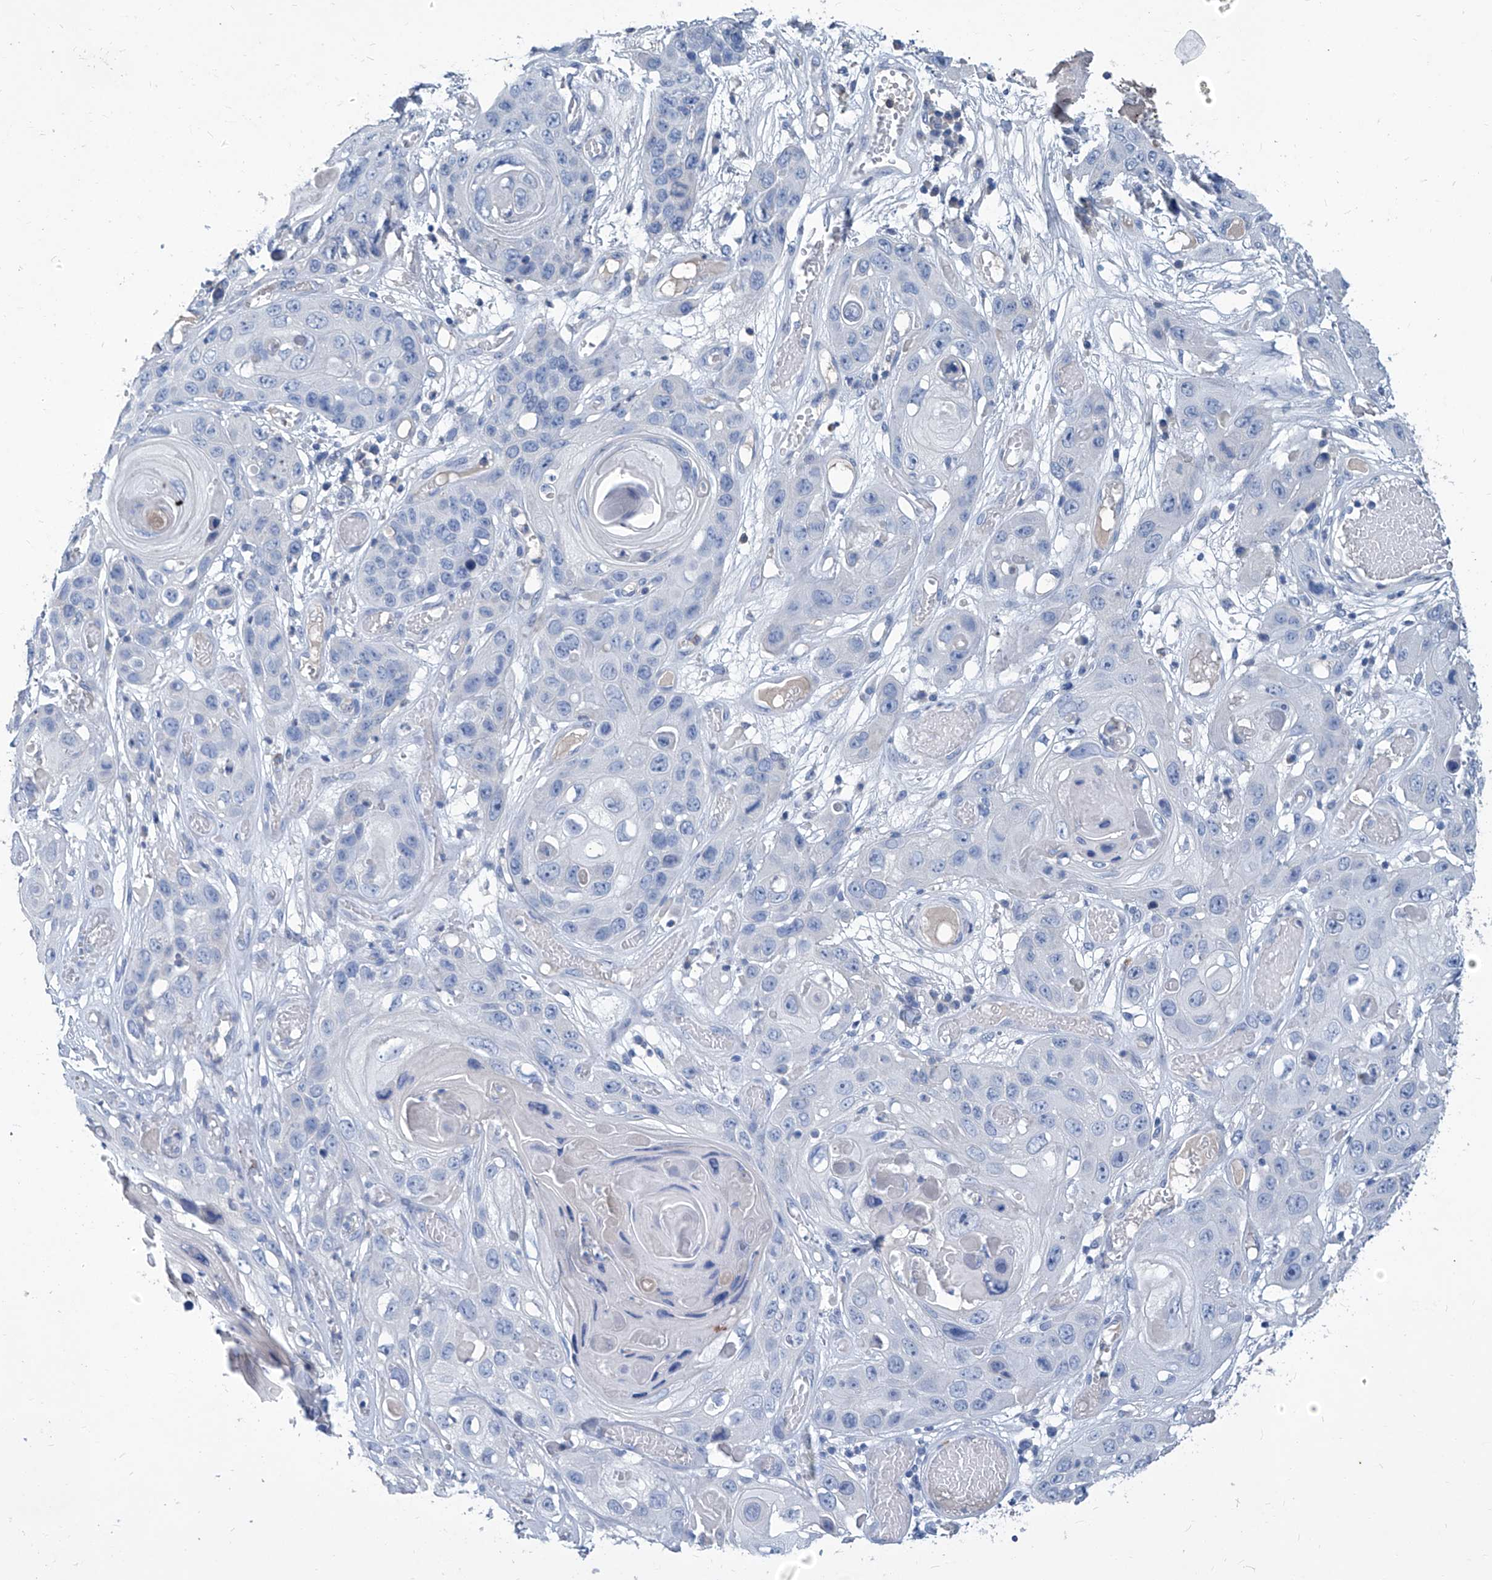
{"staining": {"intensity": "negative", "quantity": "none", "location": "none"}, "tissue": "skin cancer", "cell_type": "Tumor cells", "image_type": "cancer", "snomed": [{"axis": "morphology", "description": "Squamous cell carcinoma, NOS"}, {"axis": "topography", "description": "Skin"}], "caption": "Squamous cell carcinoma (skin) was stained to show a protein in brown. There is no significant staining in tumor cells.", "gene": "MTARC1", "patient": {"sex": "male", "age": 55}}